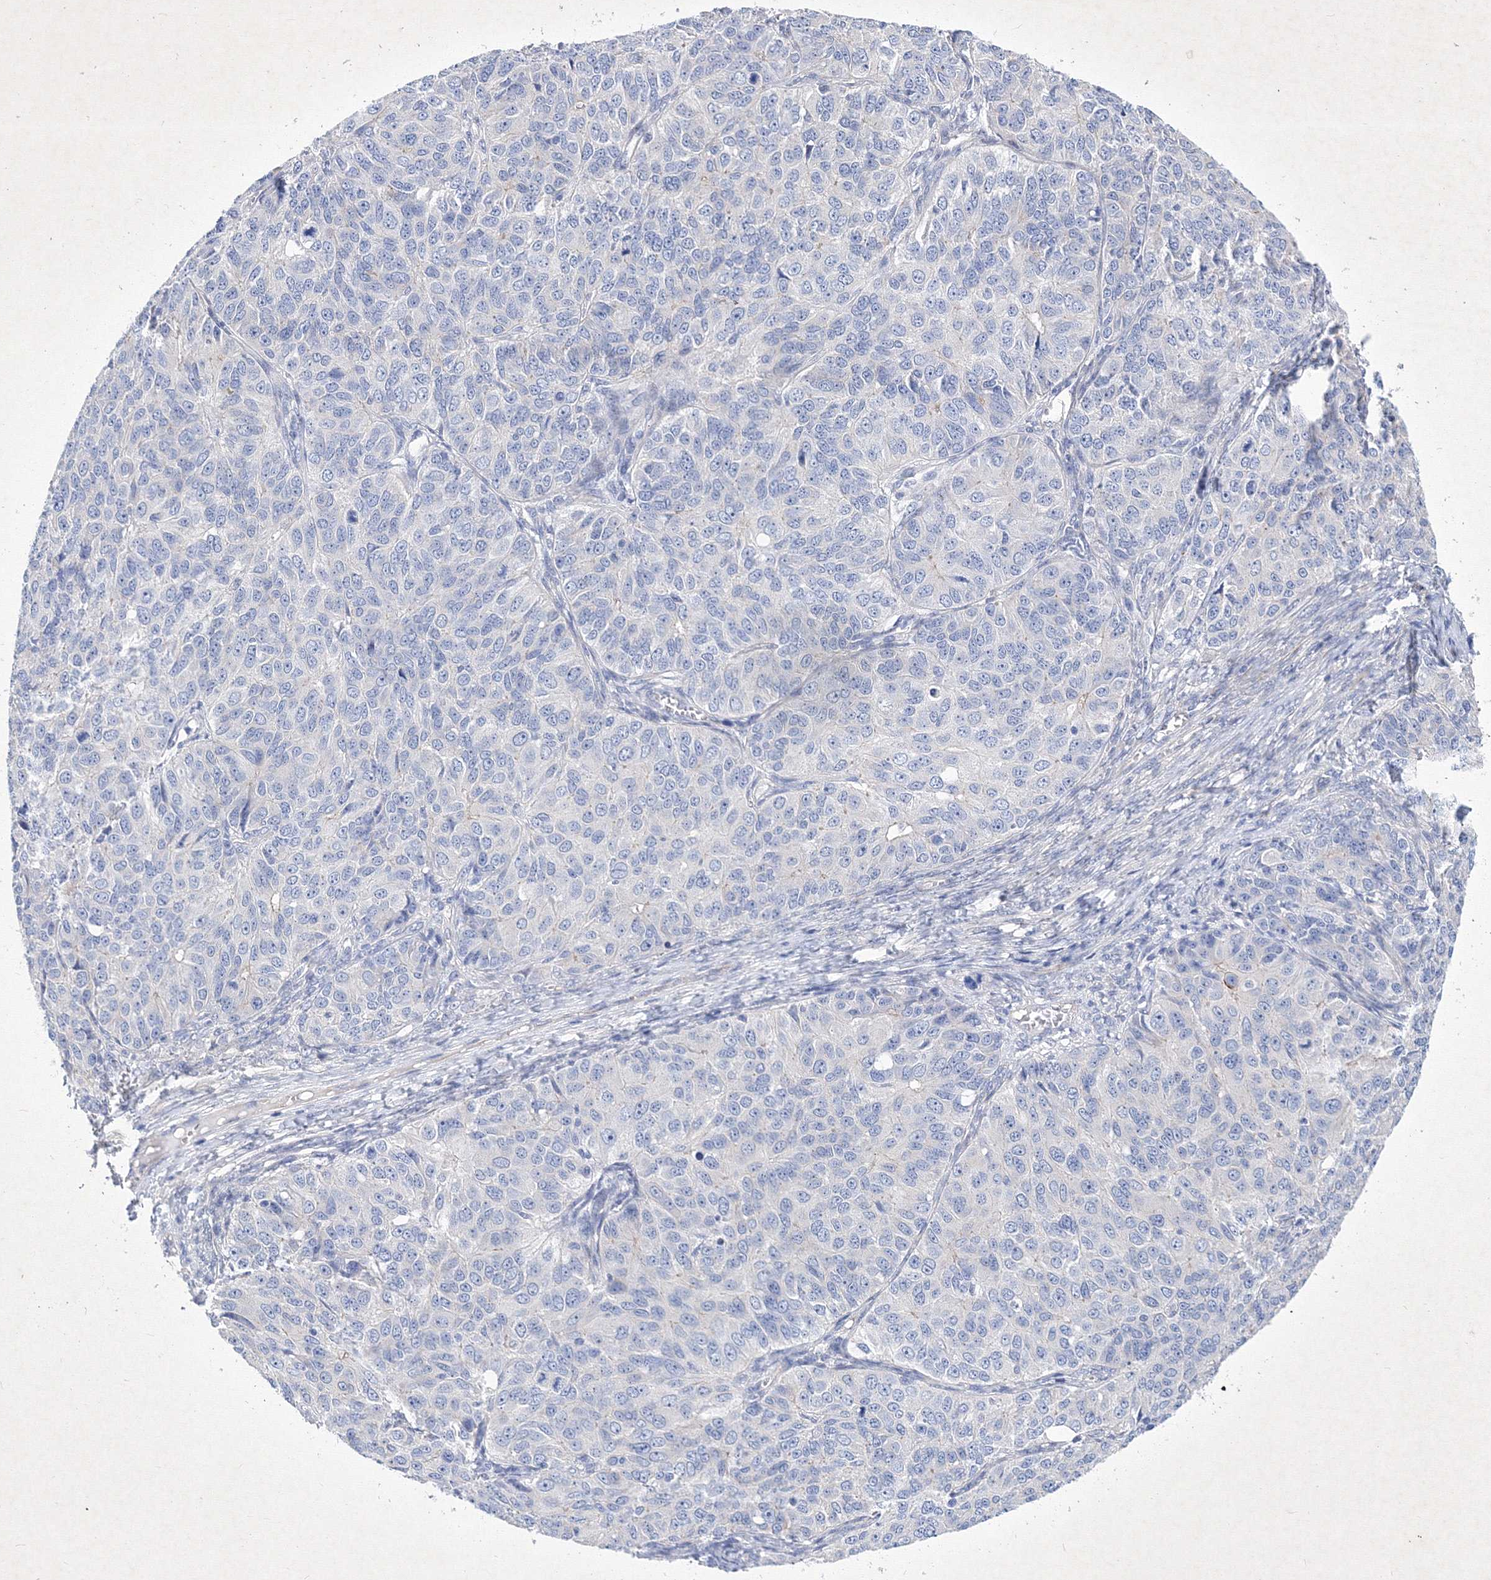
{"staining": {"intensity": "negative", "quantity": "none", "location": "none"}, "tissue": "ovarian cancer", "cell_type": "Tumor cells", "image_type": "cancer", "snomed": [{"axis": "morphology", "description": "Carcinoma, endometroid"}, {"axis": "topography", "description": "Ovary"}], "caption": "The IHC image has no significant expression in tumor cells of ovarian endometroid carcinoma tissue. Brightfield microscopy of IHC stained with DAB (brown) and hematoxylin (blue), captured at high magnification.", "gene": "GPN1", "patient": {"sex": "female", "age": 51}}